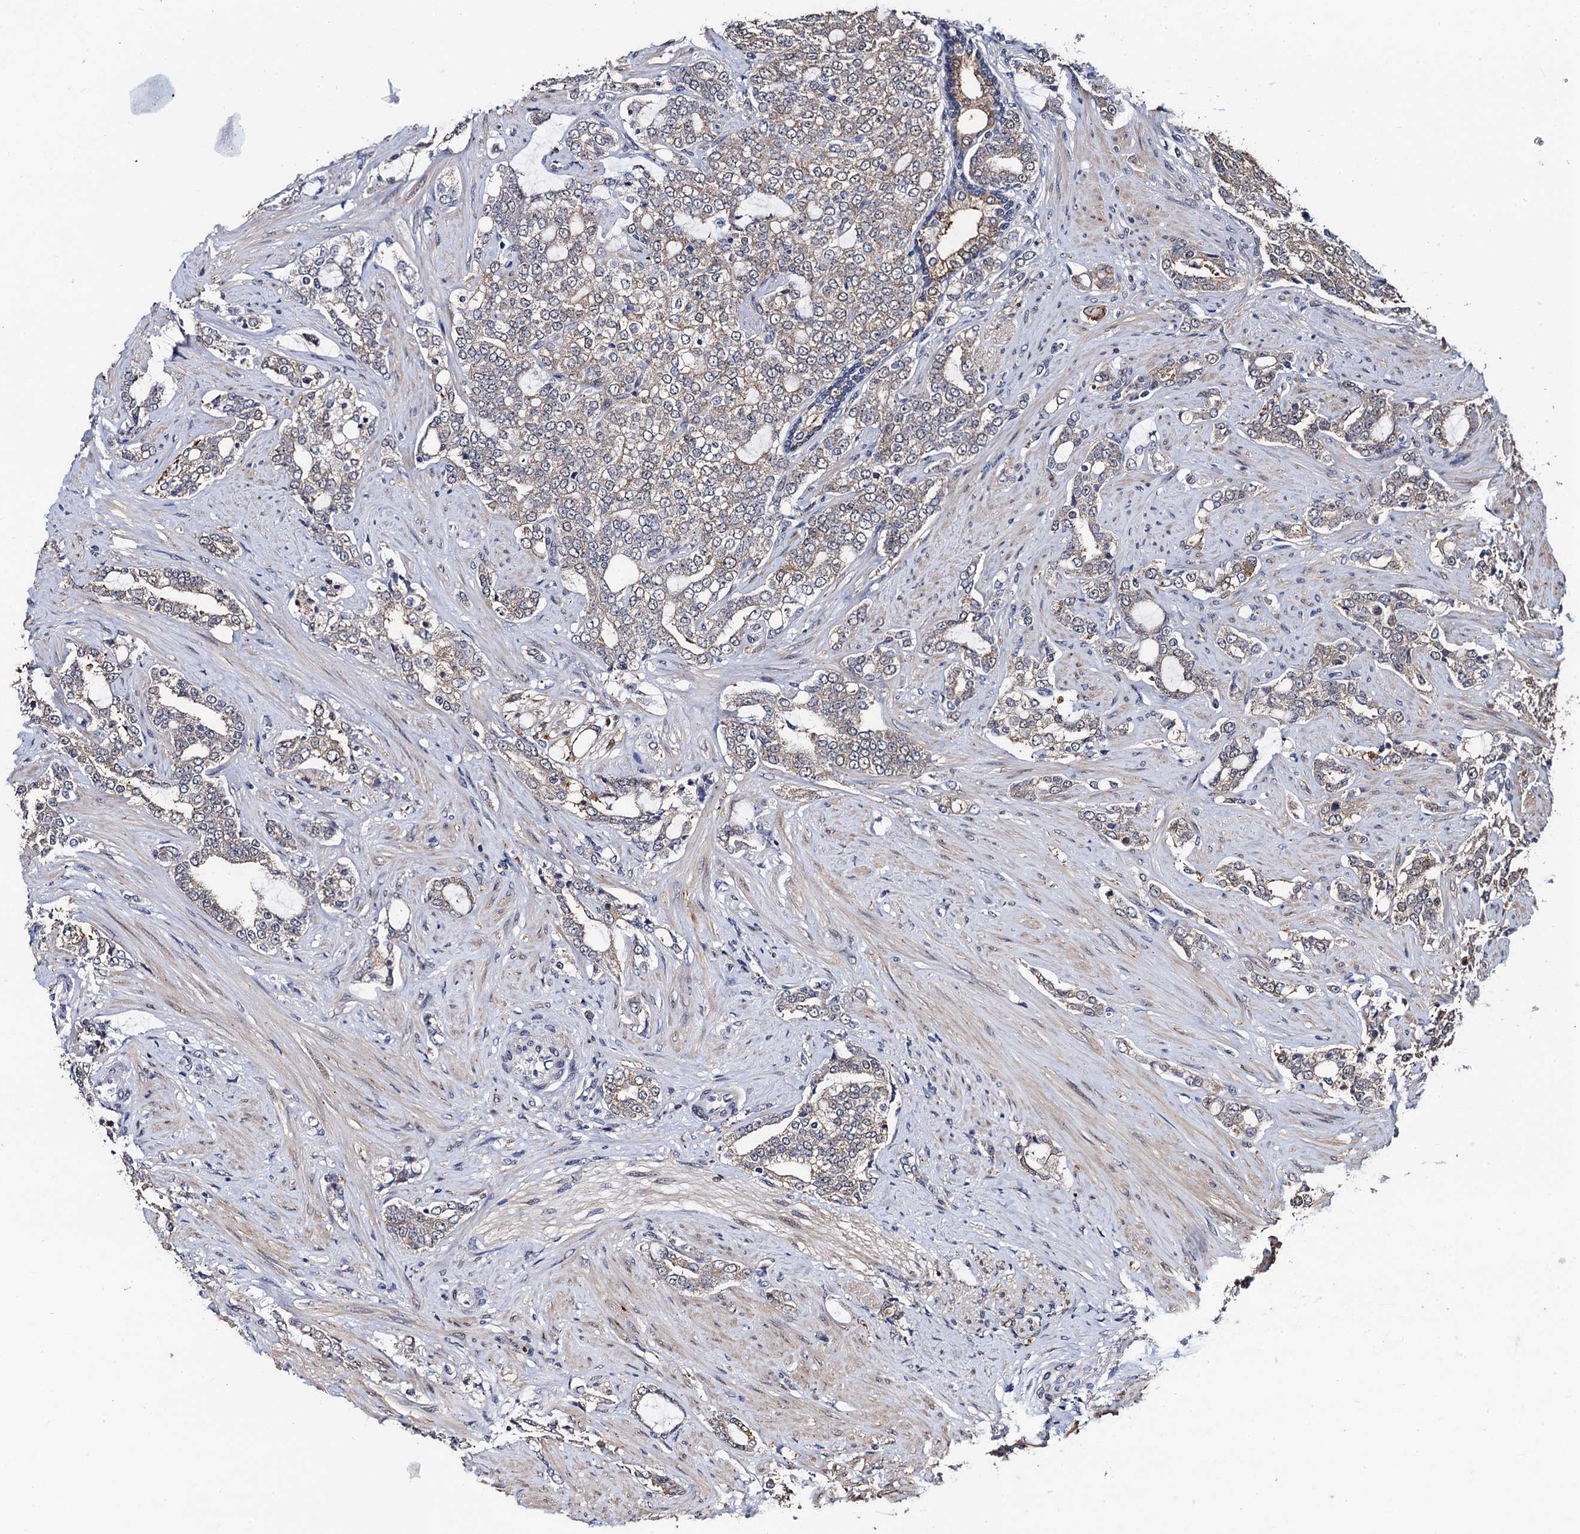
{"staining": {"intensity": "weak", "quantity": "25%-75%", "location": "cytoplasmic/membranous"}, "tissue": "prostate cancer", "cell_type": "Tumor cells", "image_type": "cancer", "snomed": [{"axis": "morphology", "description": "Adenocarcinoma, High grade"}, {"axis": "topography", "description": "Prostate"}], "caption": "High-grade adenocarcinoma (prostate) tissue displays weak cytoplasmic/membranous staining in approximately 25%-75% of tumor cells, visualized by immunohistochemistry. (IHC, brightfield microscopy, high magnification).", "gene": "FAM222A", "patient": {"sex": "male", "age": 64}}